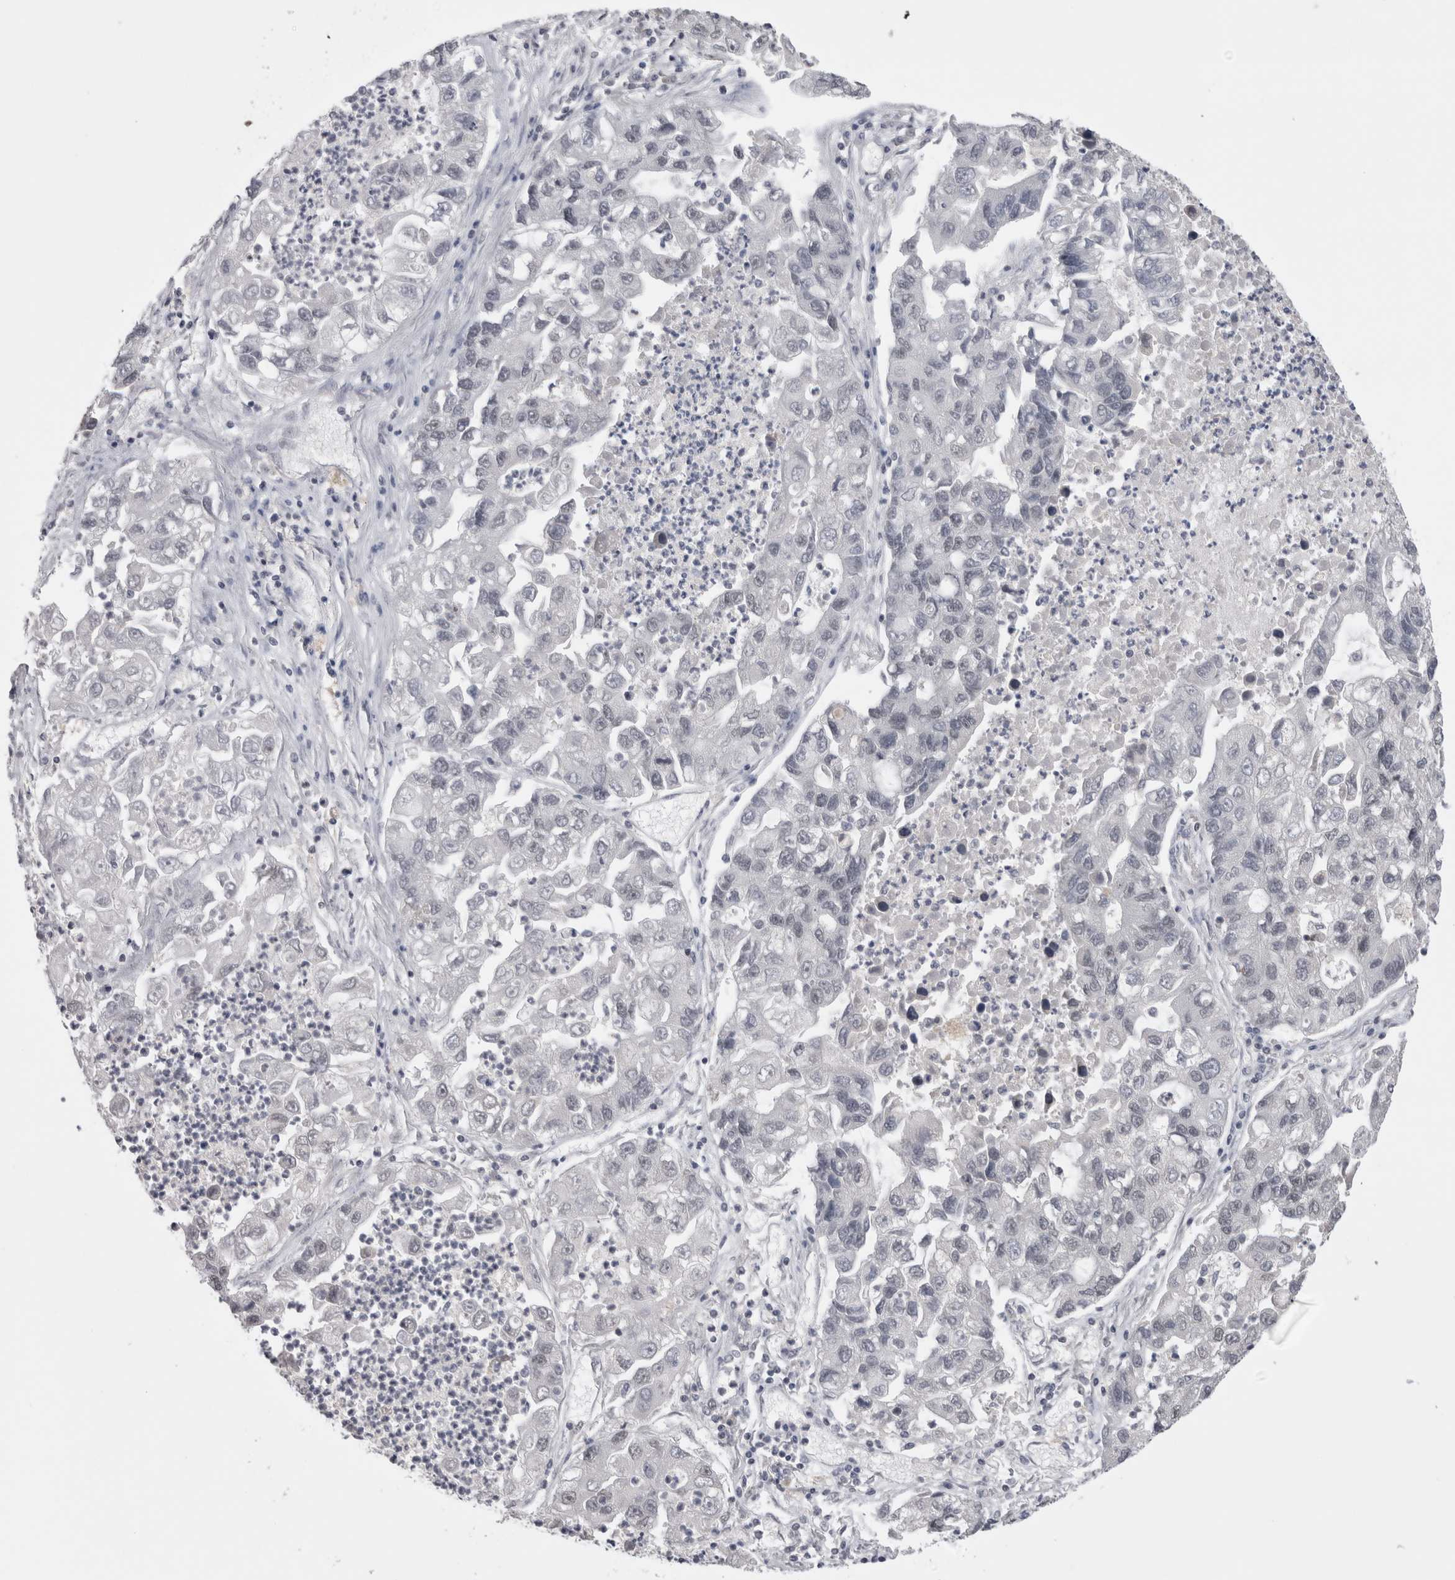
{"staining": {"intensity": "negative", "quantity": "none", "location": "none"}, "tissue": "lung cancer", "cell_type": "Tumor cells", "image_type": "cancer", "snomed": [{"axis": "morphology", "description": "Adenocarcinoma, NOS"}, {"axis": "topography", "description": "Lung"}], "caption": "Lung cancer was stained to show a protein in brown. There is no significant staining in tumor cells.", "gene": "DAXX", "patient": {"sex": "female", "age": 51}}